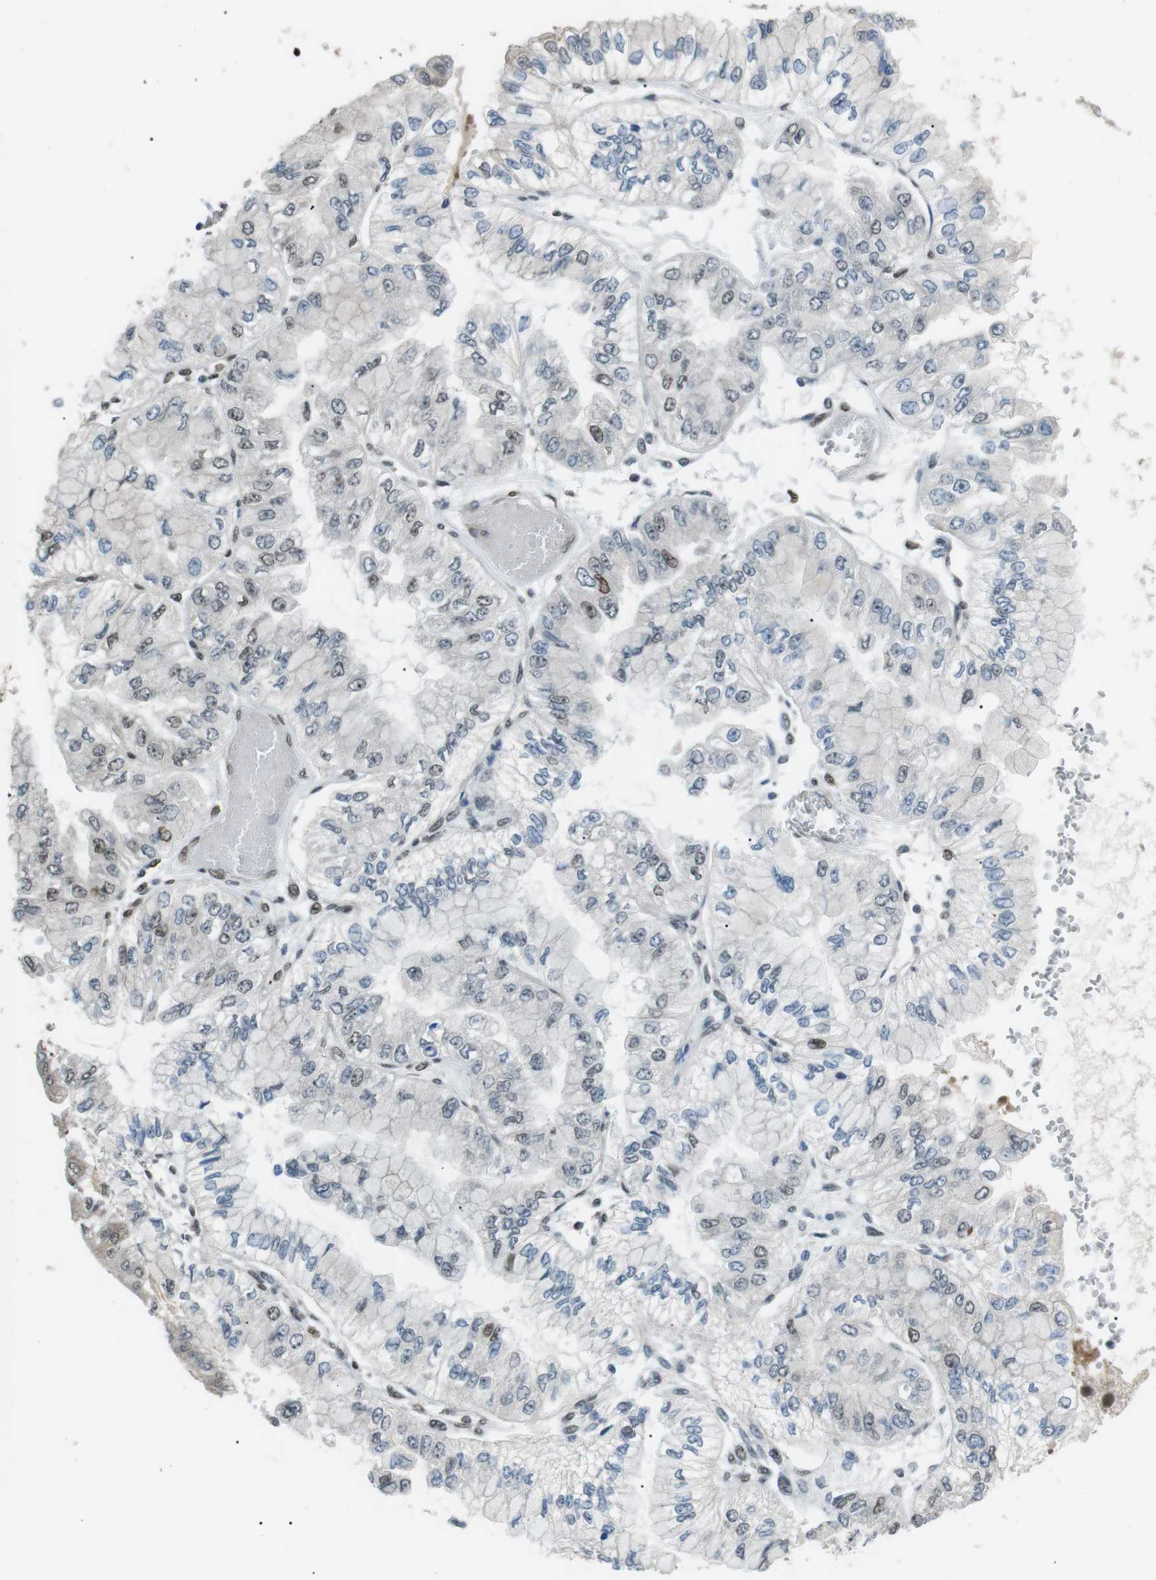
{"staining": {"intensity": "weak", "quantity": "<25%", "location": "nuclear"}, "tissue": "liver cancer", "cell_type": "Tumor cells", "image_type": "cancer", "snomed": [{"axis": "morphology", "description": "Cholangiocarcinoma"}, {"axis": "topography", "description": "Liver"}], "caption": "Immunohistochemical staining of liver cancer (cholangiocarcinoma) reveals no significant expression in tumor cells. The staining is performed using DAB brown chromogen with nuclei counter-stained in using hematoxylin.", "gene": "SRPK2", "patient": {"sex": "female", "age": 79}}